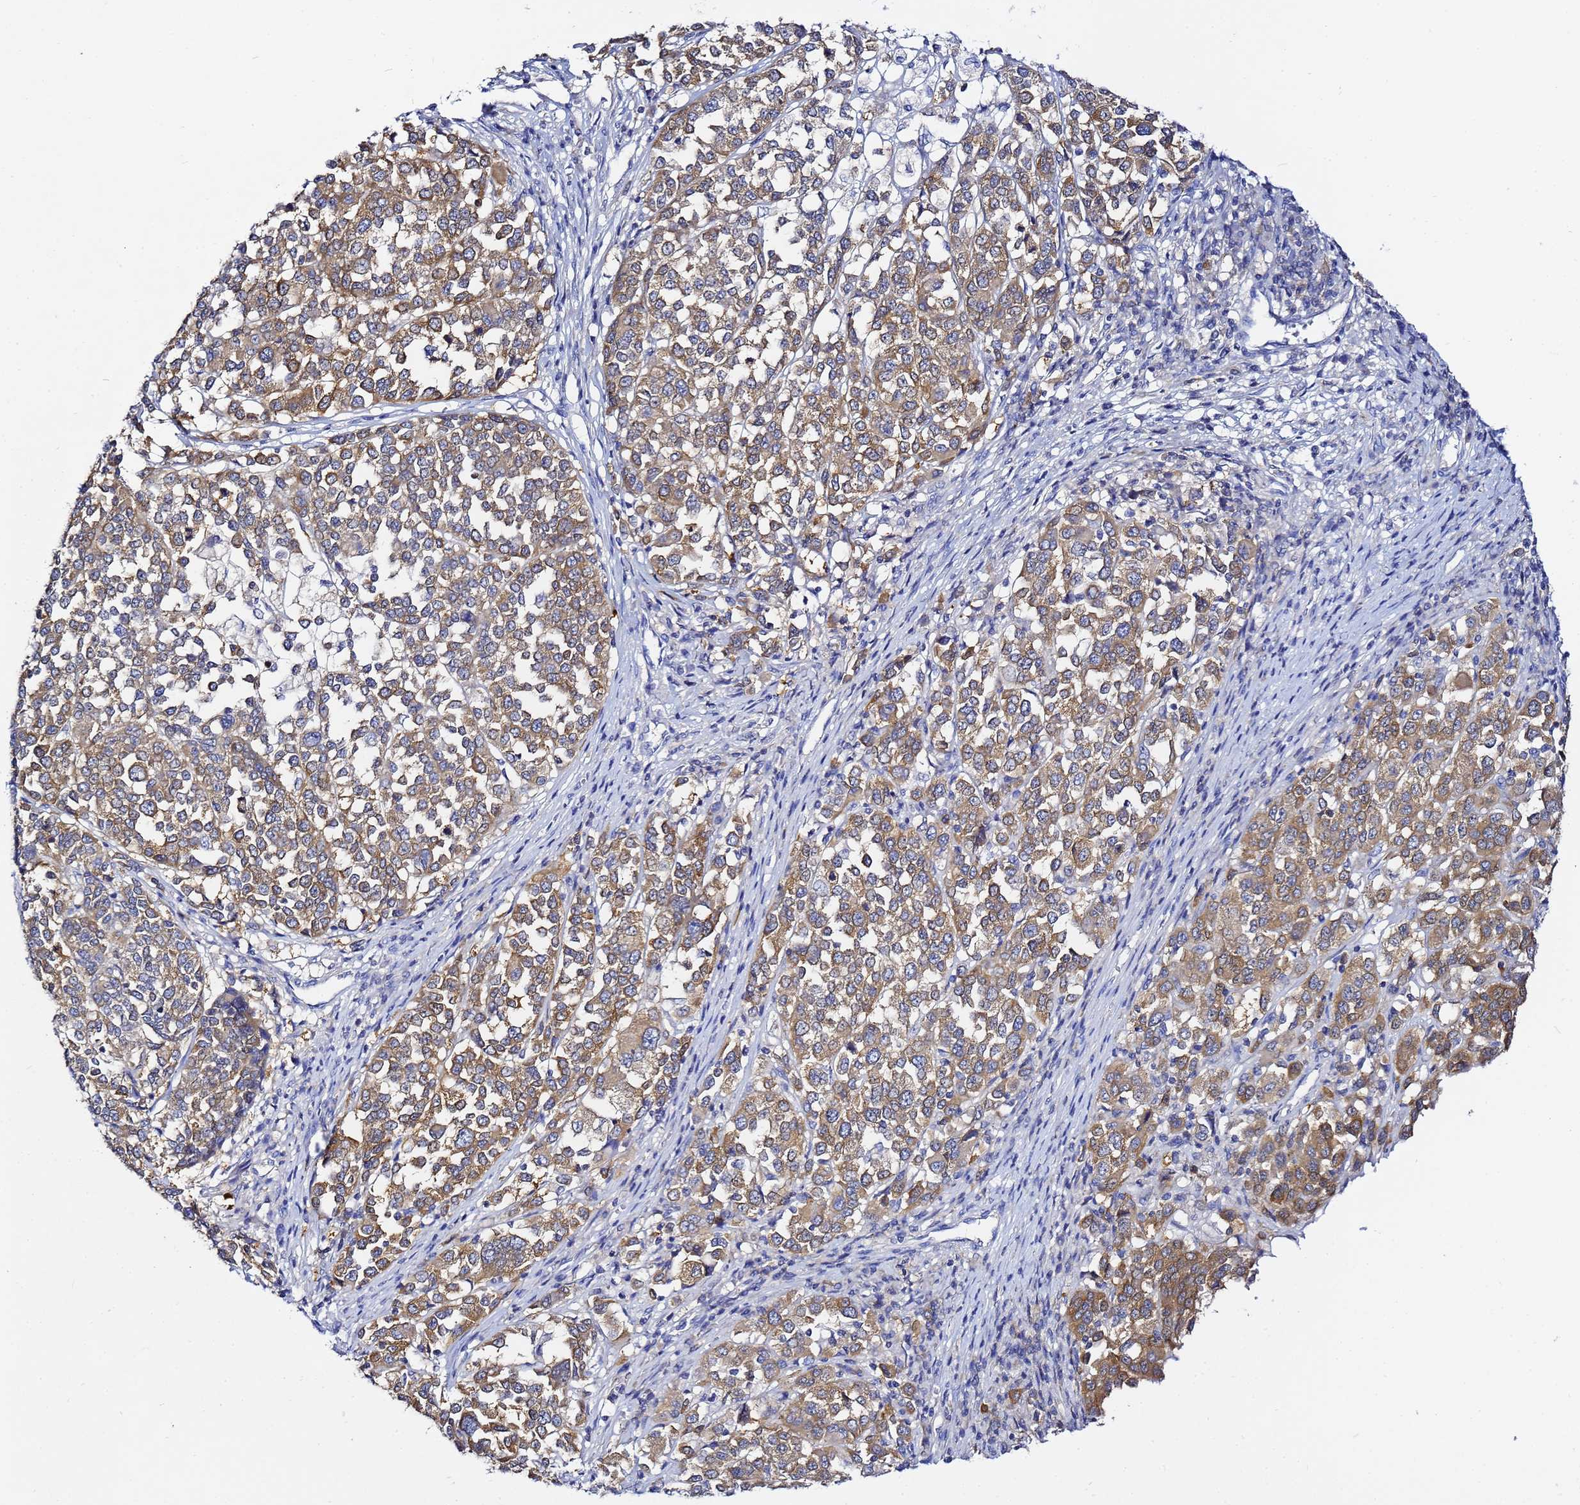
{"staining": {"intensity": "moderate", "quantity": ">75%", "location": "cytoplasmic/membranous"}, "tissue": "melanoma", "cell_type": "Tumor cells", "image_type": "cancer", "snomed": [{"axis": "morphology", "description": "Malignant melanoma, Metastatic site"}, {"axis": "topography", "description": "Lymph node"}], "caption": "IHC photomicrograph of neoplastic tissue: human malignant melanoma (metastatic site) stained using IHC exhibits medium levels of moderate protein expression localized specifically in the cytoplasmic/membranous of tumor cells, appearing as a cytoplasmic/membranous brown color.", "gene": "LENG1", "patient": {"sex": "male", "age": 44}}